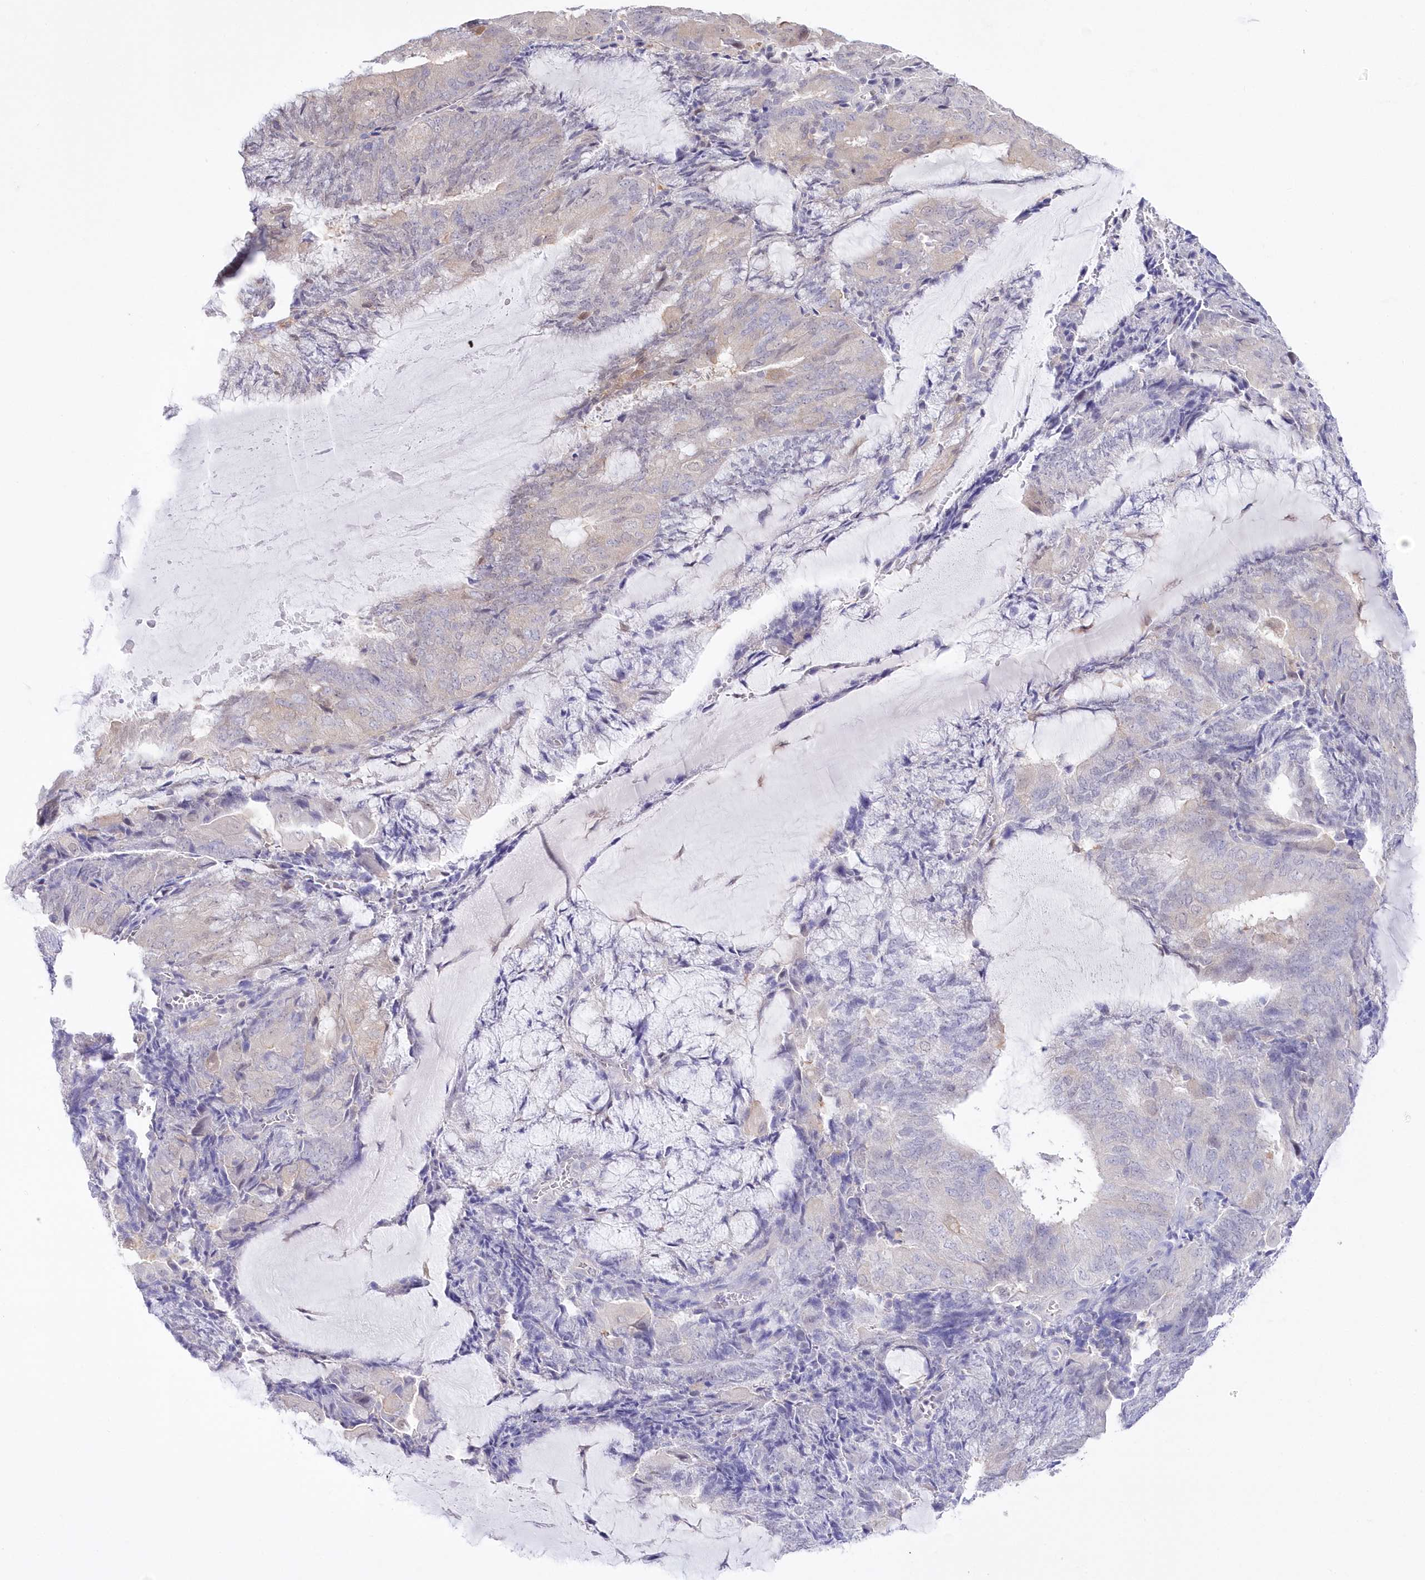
{"staining": {"intensity": "negative", "quantity": "none", "location": "none"}, "tissue": "endometrial cancer", "cell_type": "Tumor cells", "image_type": "cancer", "snomed": [{"axis": "morphology", "description": "Adenocarcinoma, NOS"}, {"axis": "topography", "description": "Endometrium"}], "caption": "There is no significant staining in tumor cells of endometrial cancer (adenocarcinoma). The staining is performed using DAB brown chromogen with nuclei counter-stained in using hematoxylin.", "gene": "UBA6", "patient": {"sex": "female", "age": 81}}